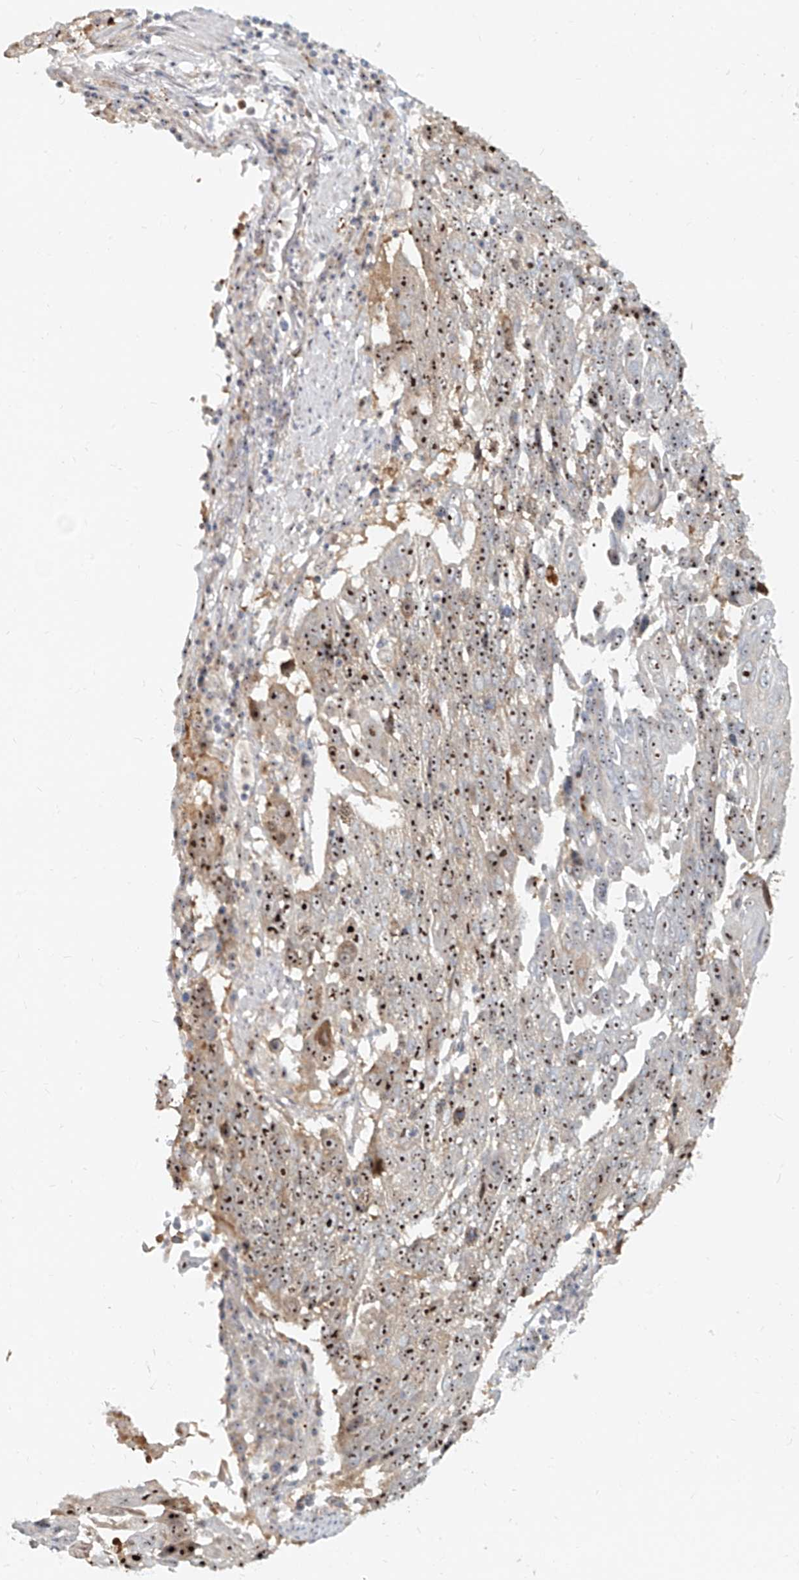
{"staining": {"intensity": "strong", "quantity": ">75%", "location": "nuclear"}, "tissue": "lung cancer", "cell_type": "Tumor cells", "image_type": "cancer", "snomed": [{"axis": "morphology", "description": "Squamous cell carcinoma, NOS"}, {"axis": "topography", "description": "Lung"}], "caption": "Lung squamous cell carcinoma was stained to show a protein in brown. There is high levels of strong nuclear expression in approximately >75% of tumor cells. The staining was performed using DAB, with brown indicating positive protein expression. Nuclei are stained blue with hematoxylin.", "gene": "BYSL", "patient": {"sex": "male", "age": 66}}